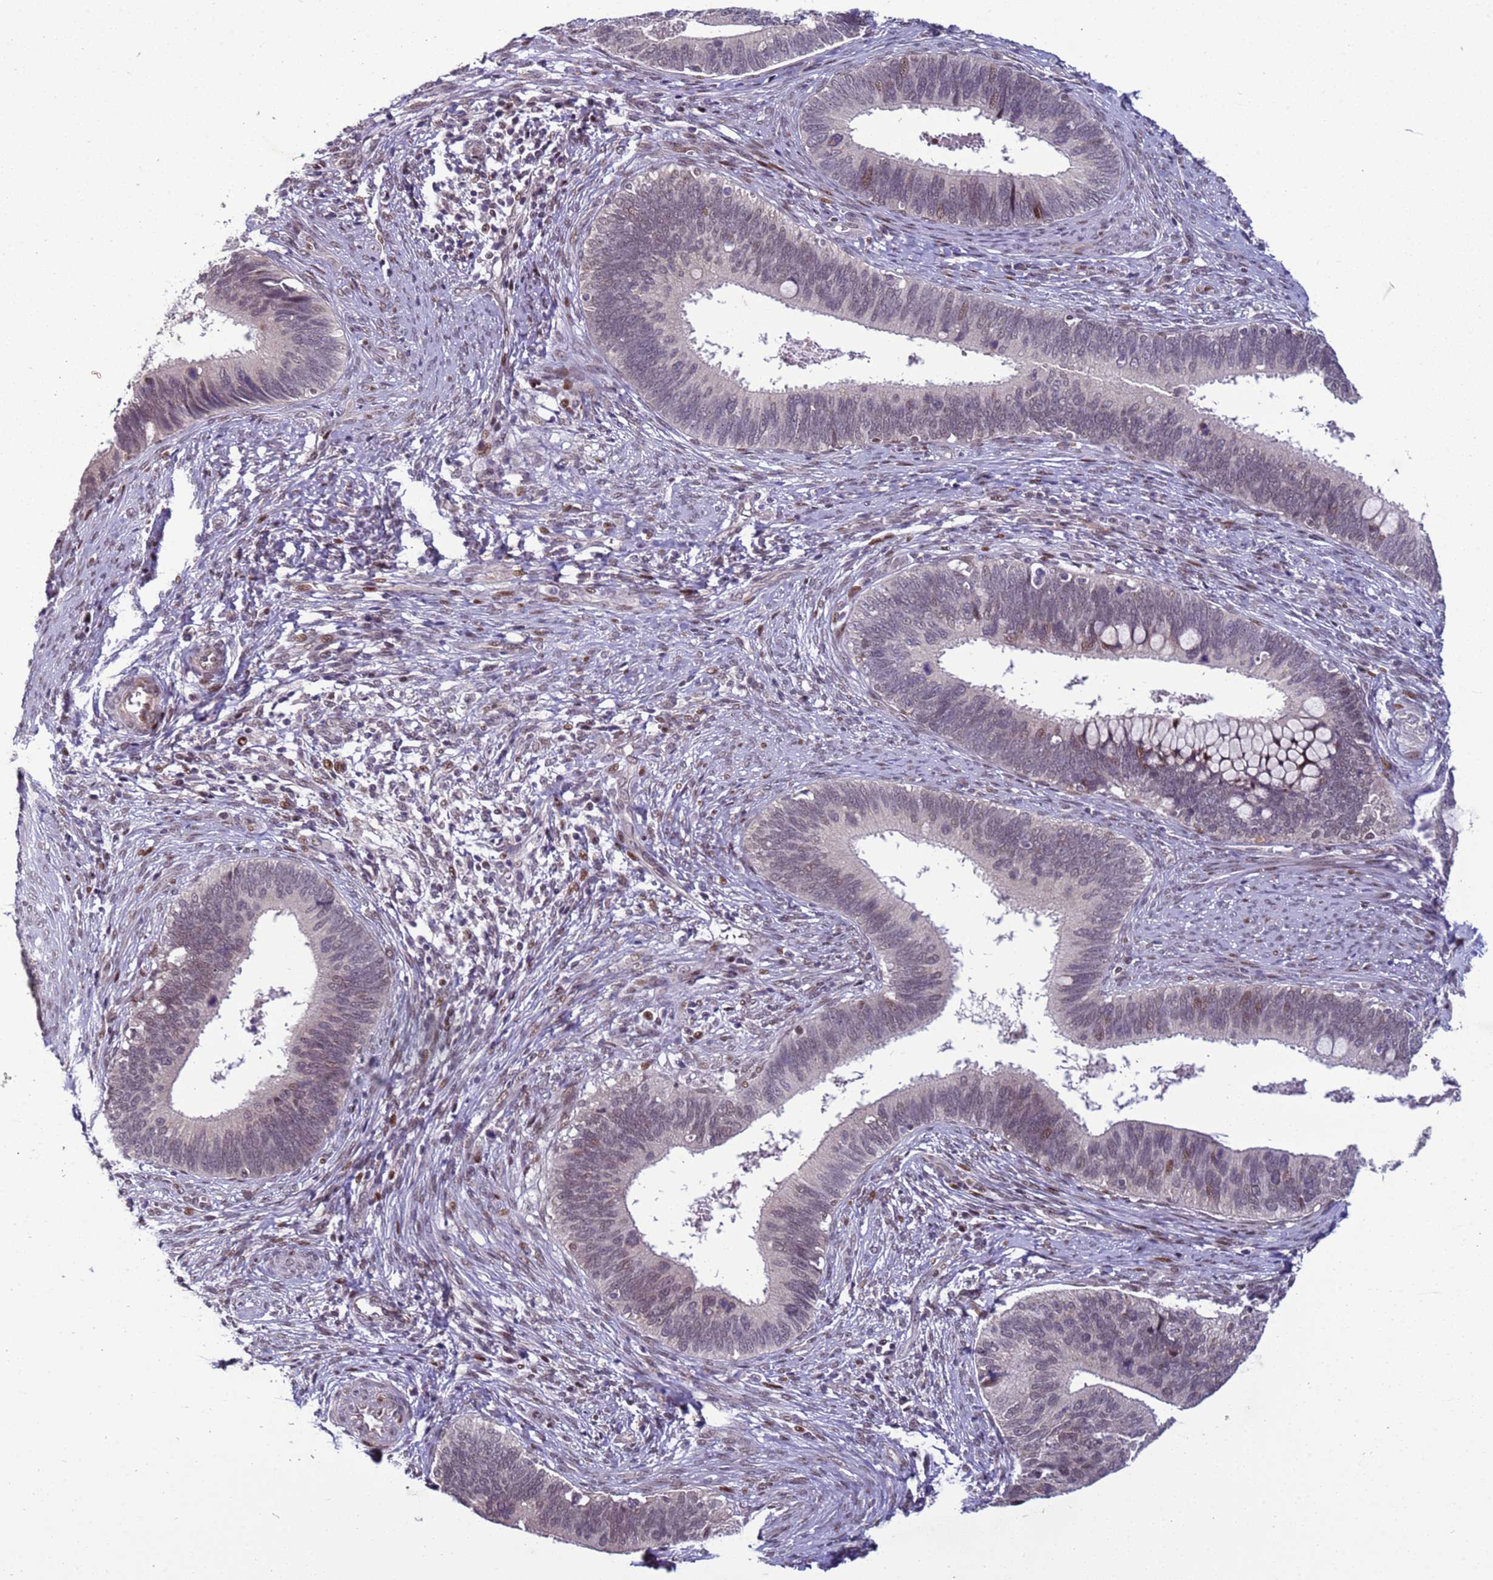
{"staining": {"intensity": "negative", "quantity": "none", "location": "none"}, "tissue": "cervical cancer", "cell_type": "Tumor cells", "image_type": "cancer", "snomed": [{"axis": "morphology", "description": "Adenocarcinoma, NOS"}, {"axis": "topography", "description": "Cervix"}], "caption": "Immunohistochemistry (IHC) image of neoplastic tissue: cervical cancer (adenocarcinoma) stained with DAB (3,3'-diaminobenzidine) exhibits no significant protein expression in tumor cells.", "gene": "SHC3", "patient": {"sex": "female", "age": 42}}